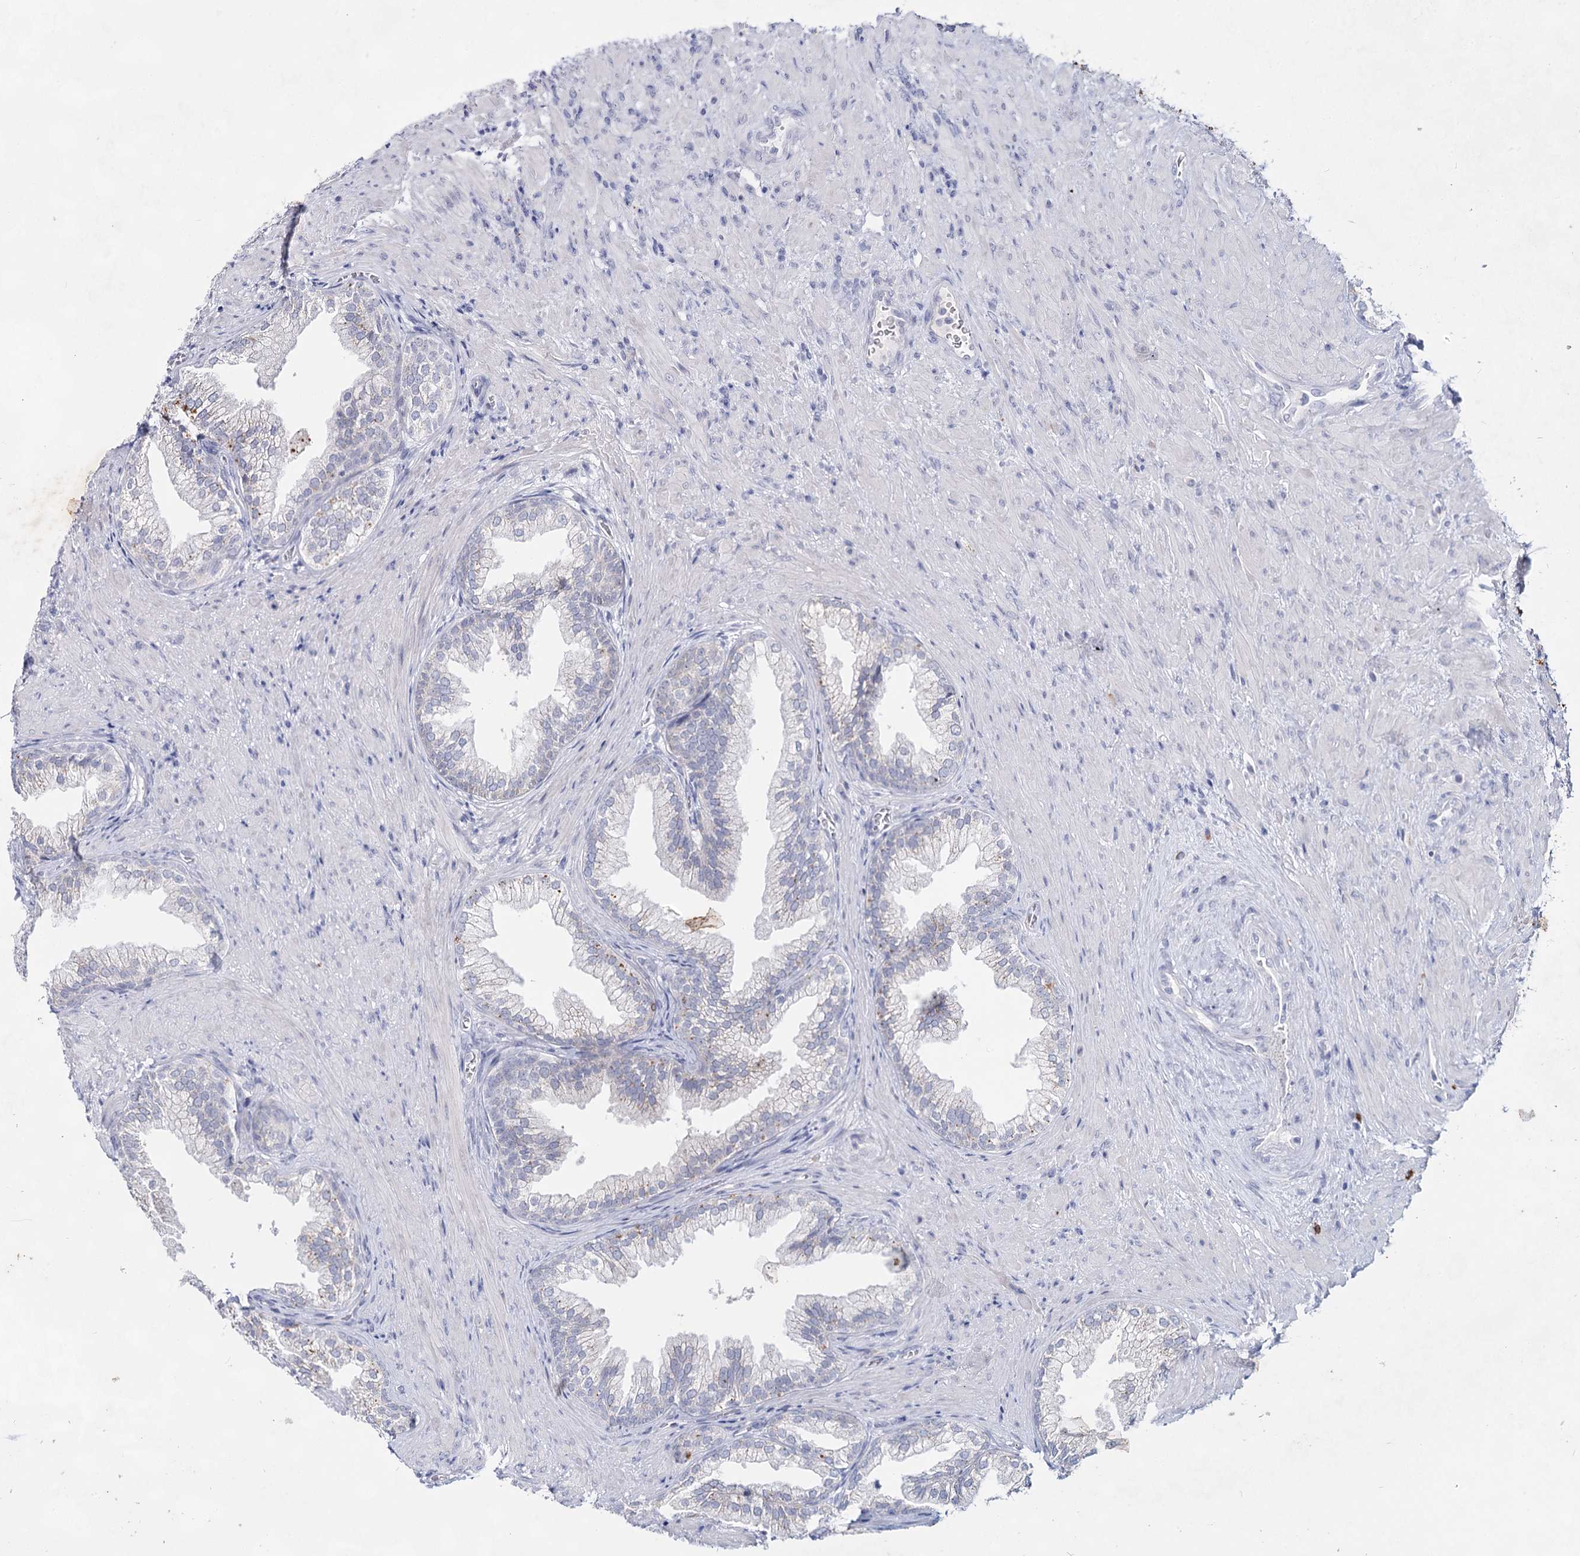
{"staining": {"intensity": "weak", "quantity": "<25%", "location": "cytoplasmic/membranous"}, "tissue": "prostate", "cell_type": "Glandular cells", "image_type": "normal", "snomed": [{"axis": "morphology", "description": "Normal tissue, NOS"}, {"axis": "topography", "description": "Prostate"}], "caption": "This is an immunohistochemistry (IHC) image of normal human prostate. There is no expression in glandular cells.", "gene": "CCDC73", "patient": {"sex": "male", "age": 76}}